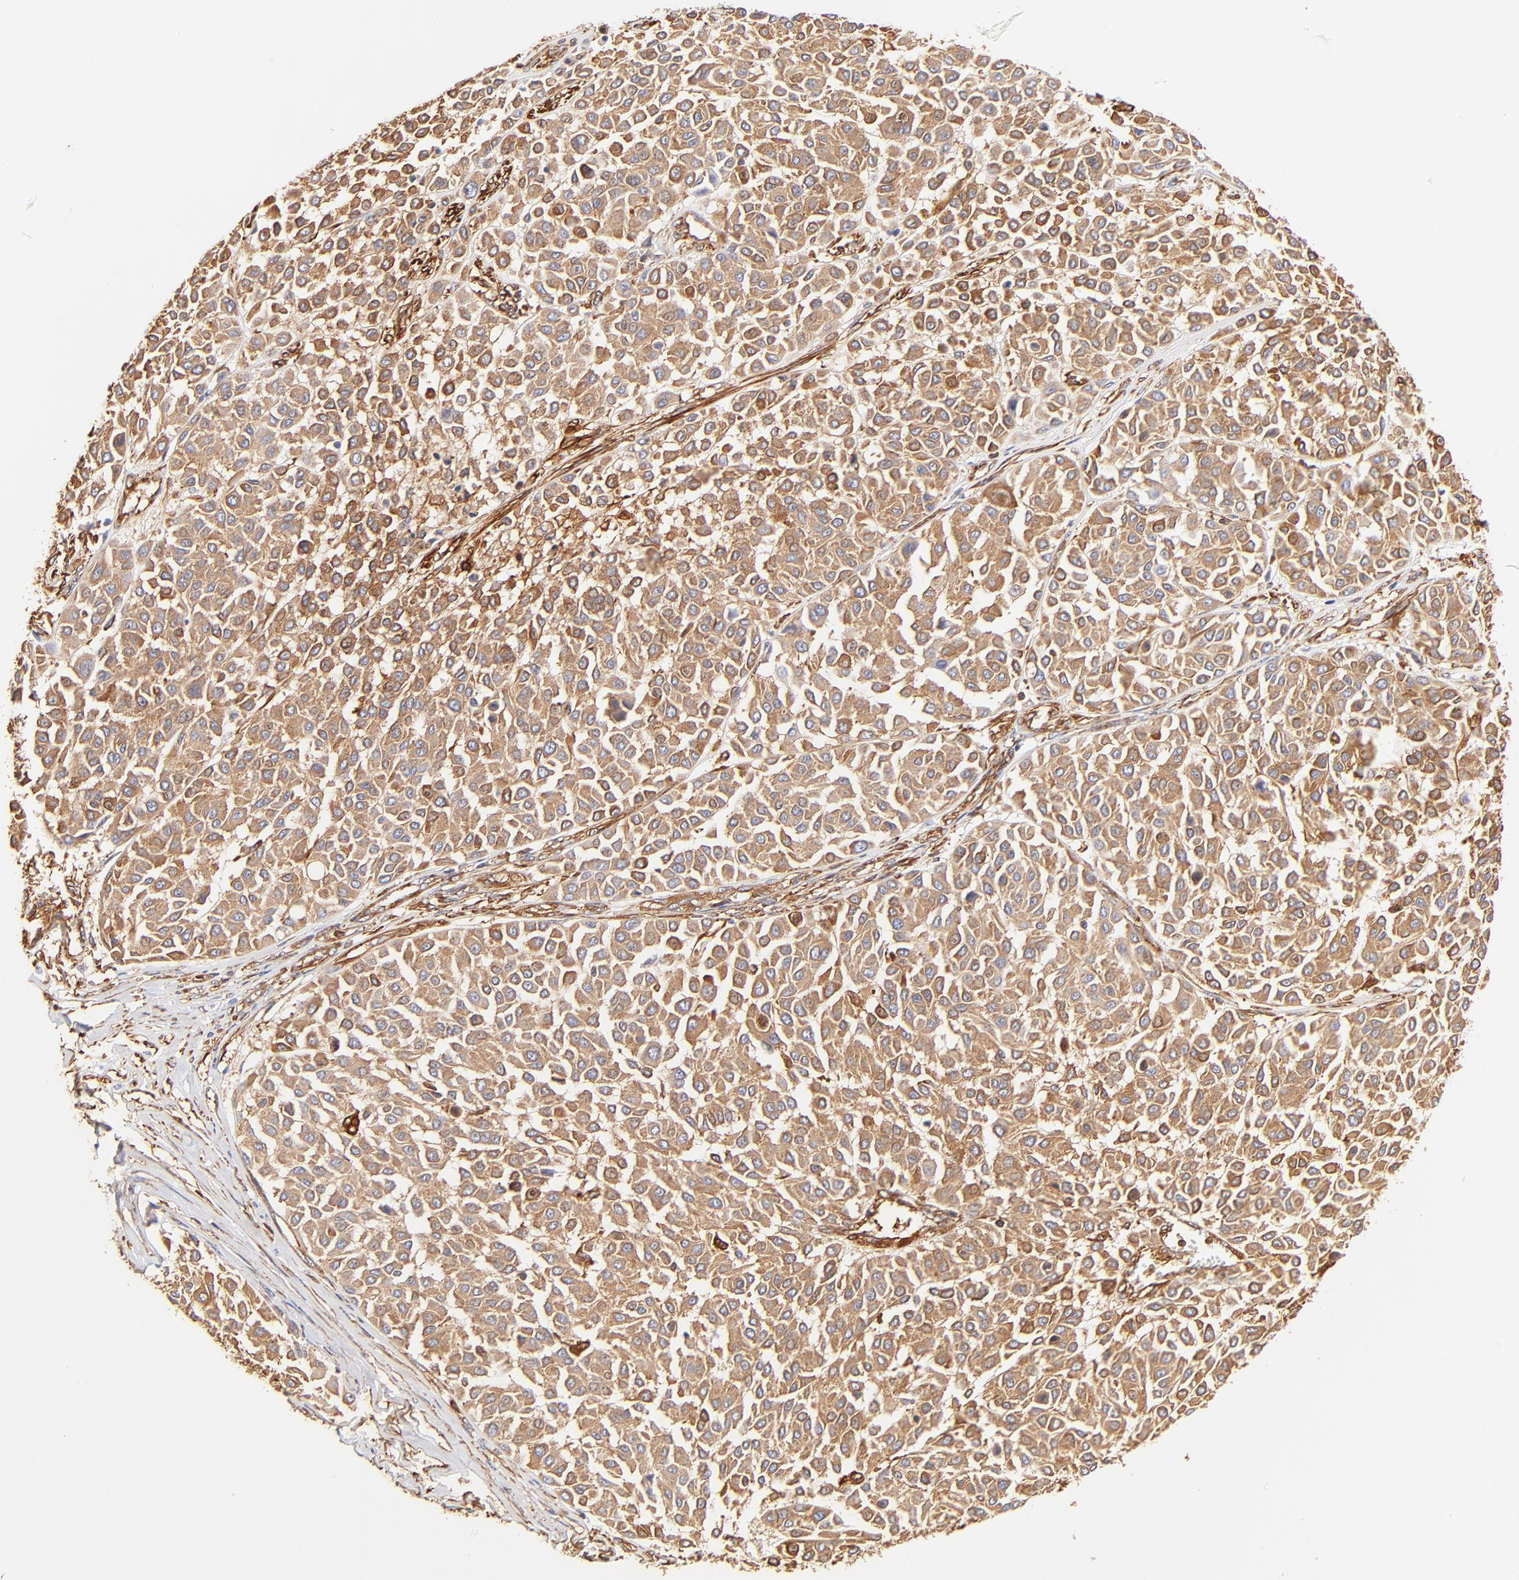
{"staining": {"intensity": "strong", "quantity": ">75%", "location": "cytoplasmic/membranous"}, "tissue": "melanoma", "cell_type": "Tumor cells", "image_type": "cancer", "snomed": [{"axis": "morphology", "description": "Malignant melanoma, Metastatic site"}, {"axis": "topography", "description": "Soft tissue"}], "caption": "Strong cytoplasmic/membranous protein expression is appreciated in approximately >75% of tumor cells in malignant melanoma (metastatic site).", "gene": "FLNA", "patient": {"sex": "male", "age": 41}}